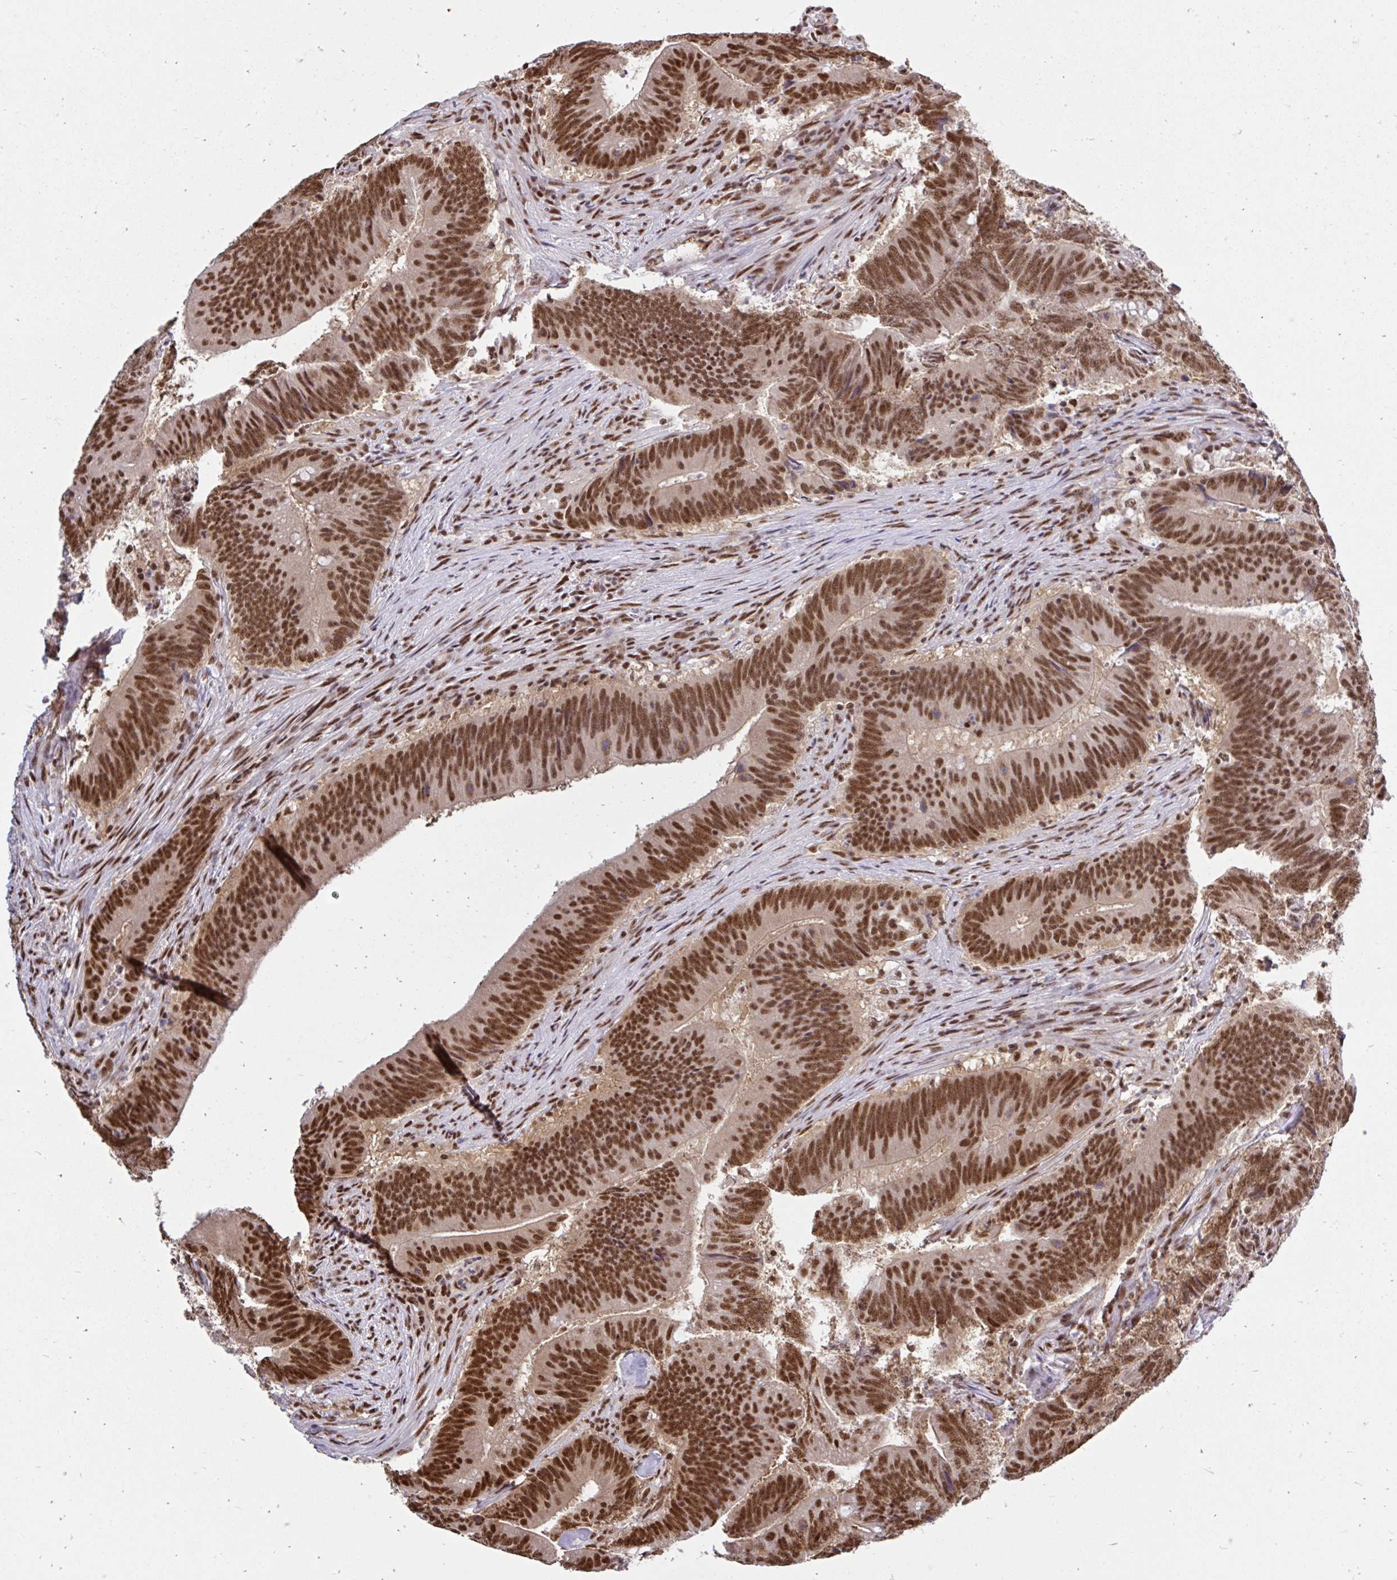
{"staining": {"intensity": "moderate", "quantity": ">75%", "location": "nuclear"}, "tissue": "colorectal cancer", "cell_type": "Tumor cells", "image_type": "cancer", "snomed": [{"axis": "morphology", "description": "Adenocarcinoma, NOS"}, {"axis": "topography", "description": "Colon"}], "caption": "A photomicrograph of human colorectal cancer (adenocarcinoma) stained for a protein reveals moderate nuclear brown staining in tumor cells.", "gene": "ABCA9", "patient": {"sex": "female", "age": 87}}